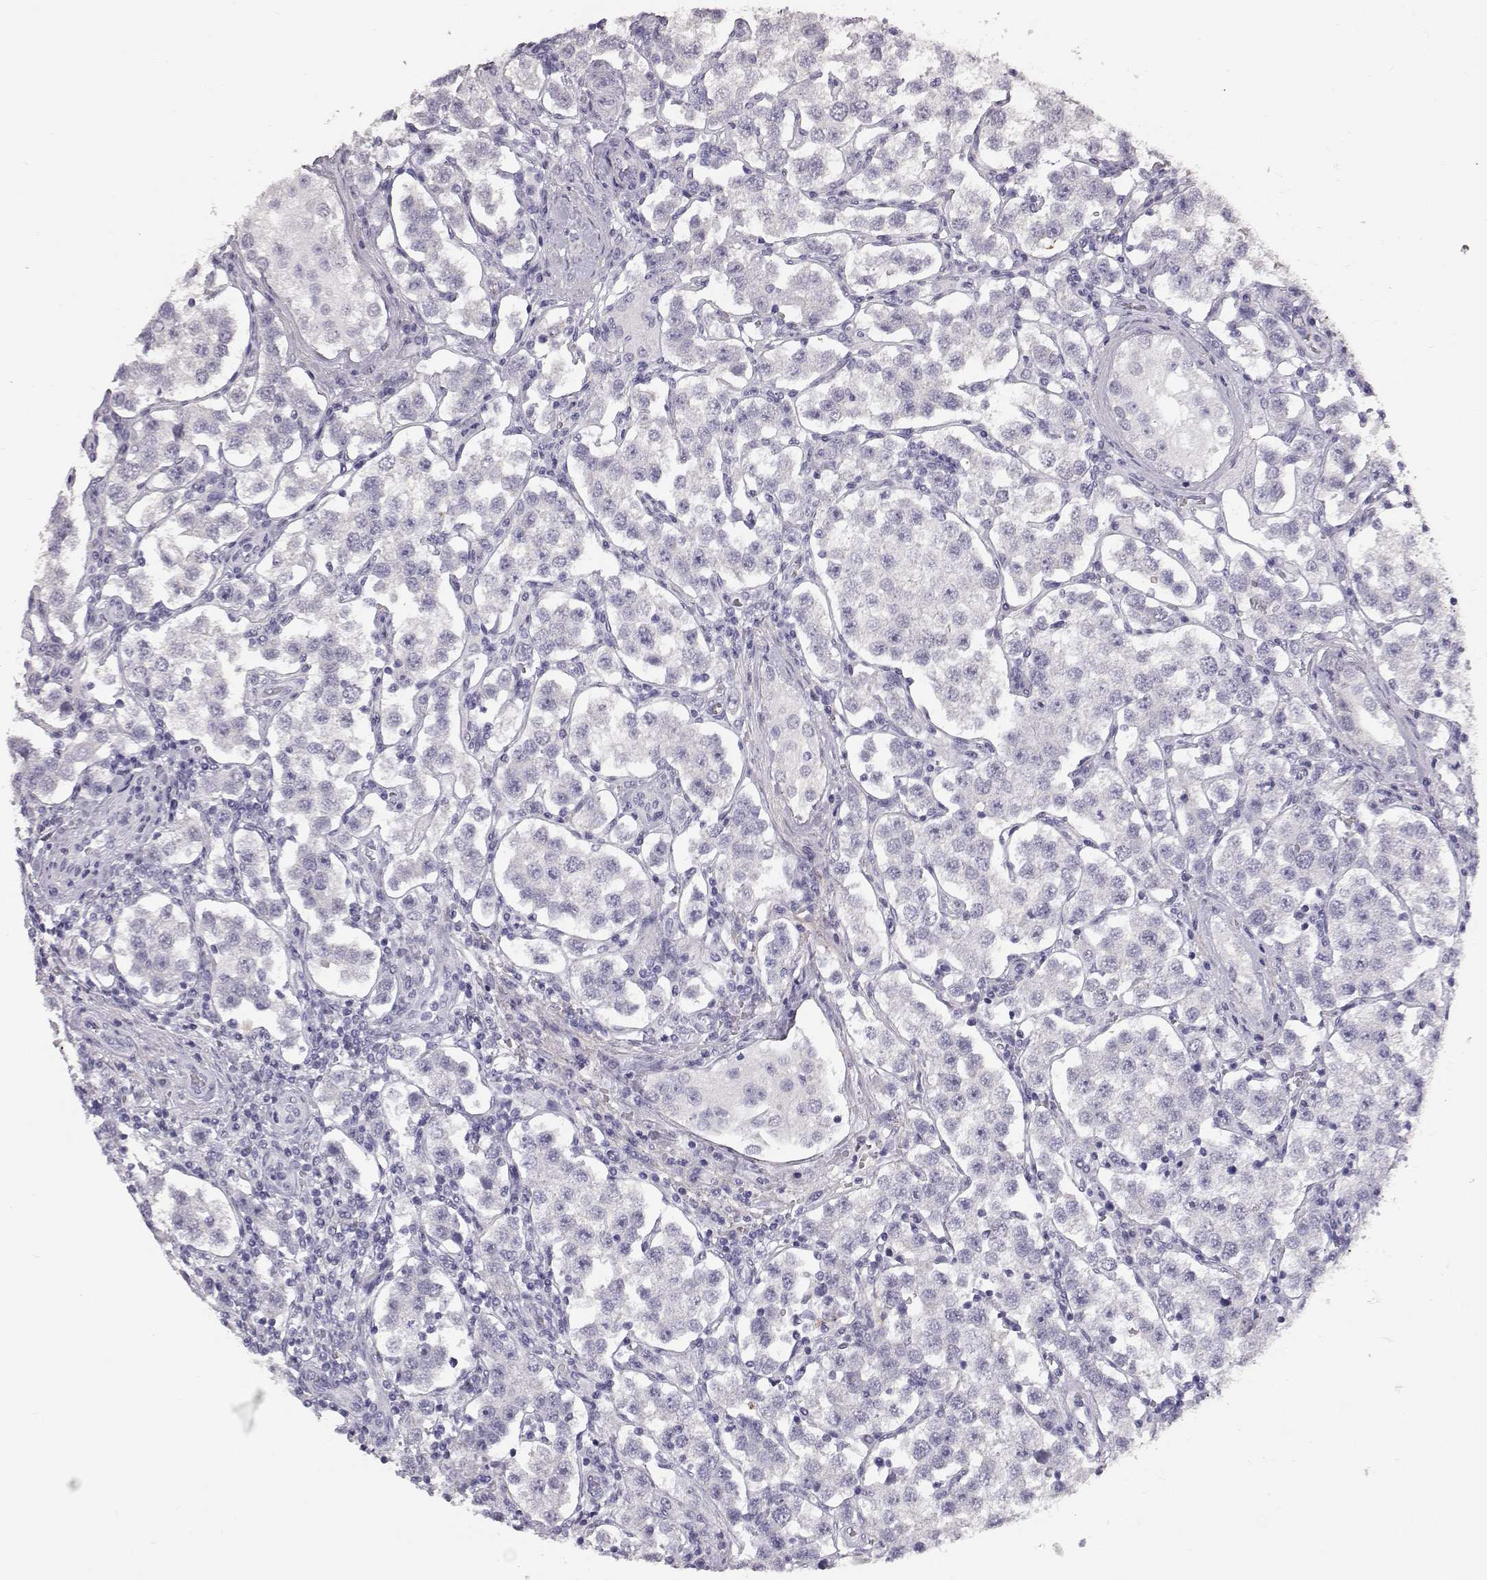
{"staining": {"intensity": "negative", "quantity": "none", "location": "none"}, "tissue": "testis cancer", "cell_type": "Tumor cells", "image_type": "cancer", "snomed": [{"axis": "morphology", "description": "Seminoma, NOS"}, {"axis": "topography", "description": "Testis"}], "caption": "The image displays no significant positivity in tumor cells of testis seminoma.", "gene": "KRTAP16-1", "patient": {"sex": "male", "age": 37}}